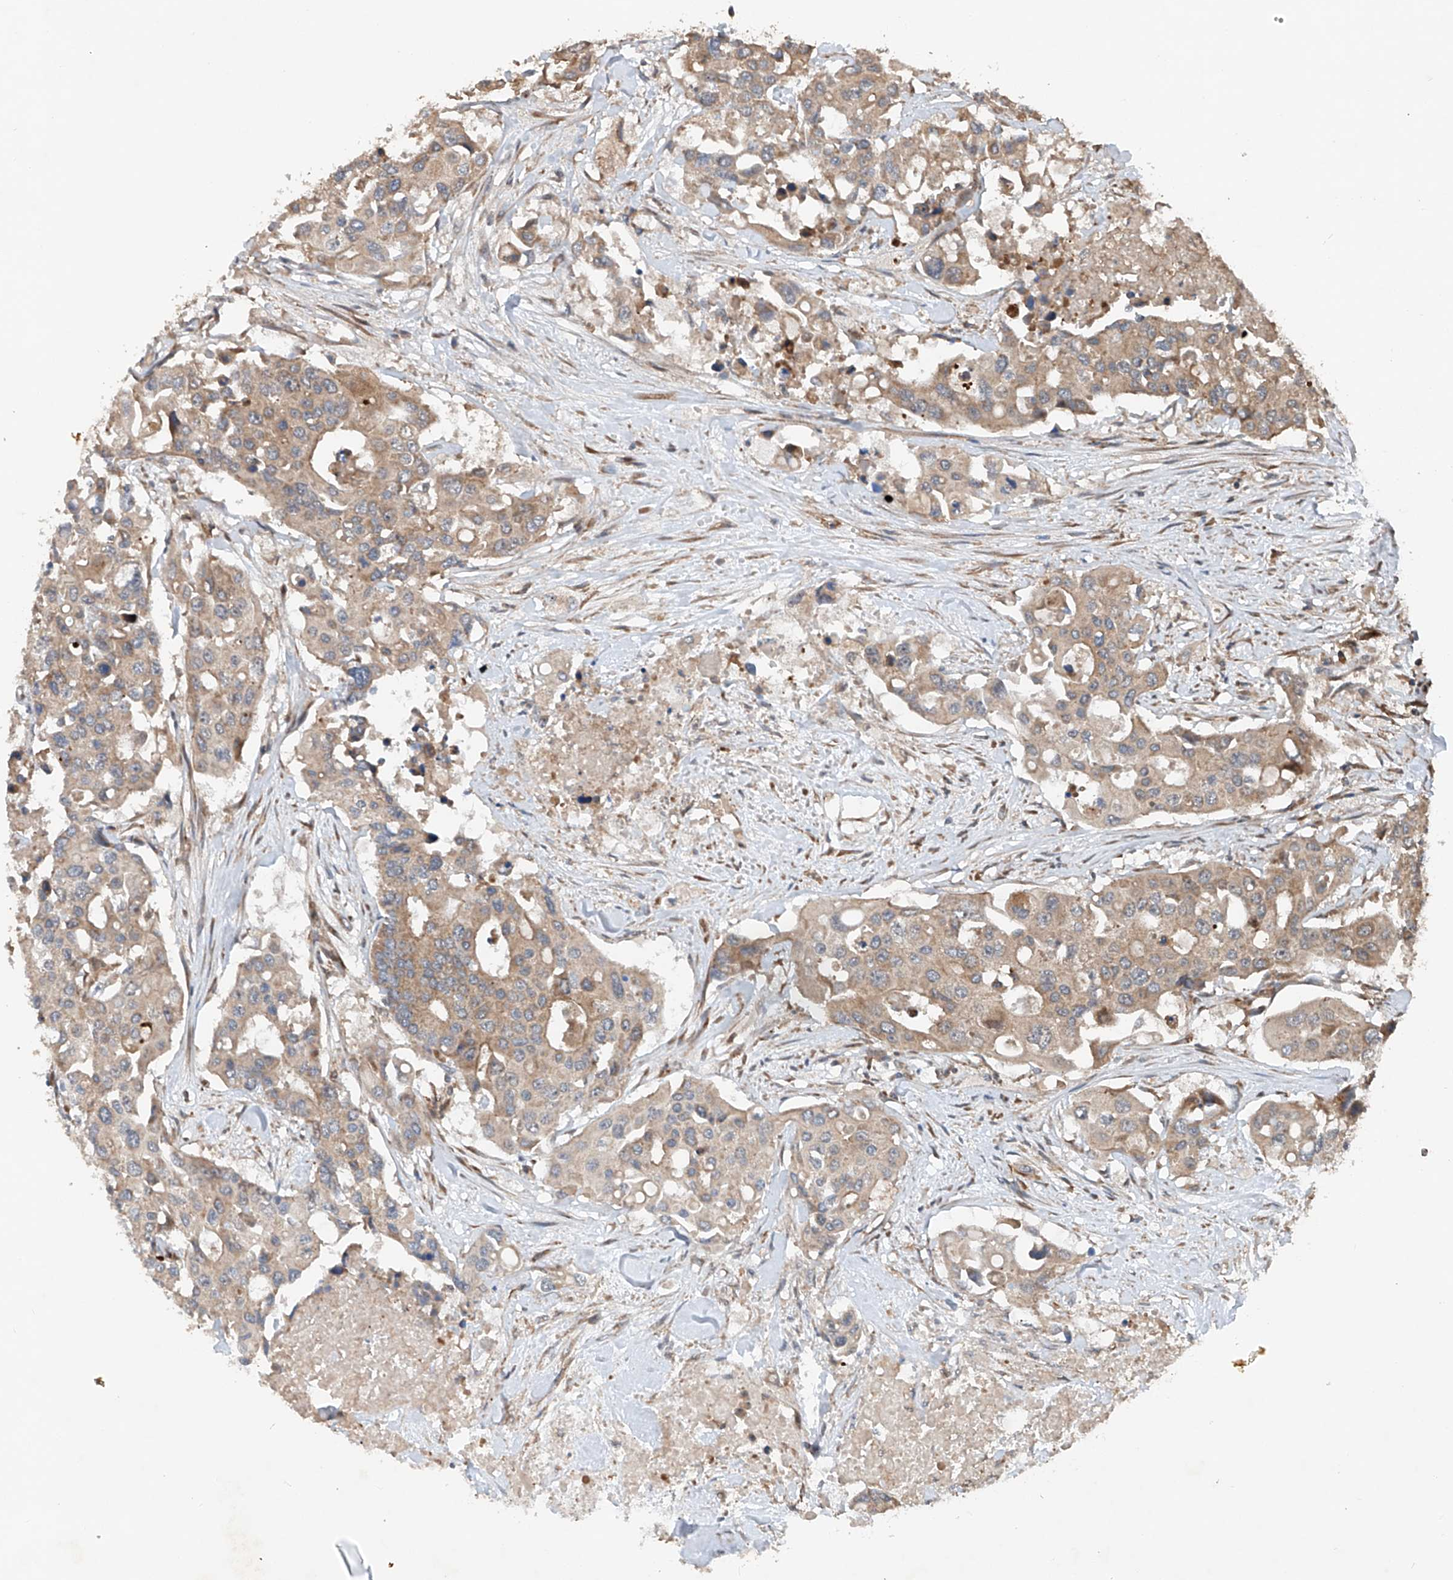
{"staining": {"intensity": "moderate", "quantity": ">75%", "location": "cytoplasmic/membranous"}, "tissue": "colorectal cancer", "cell_type": "Tumor cells", "image_type": "cancer", "snomed": [{"axis": "morphology", "description": "Adenocarcinoma, NOS"}, {"axis": "topography", "description": "Colon"}], "caption": "Colorectal cancer (adenocarcinoma) stained with a protein marker demonstrates moderate staining in tumor cells.", "gene": "CEP85L", "patient": {"sex": "male", "age": 77}}